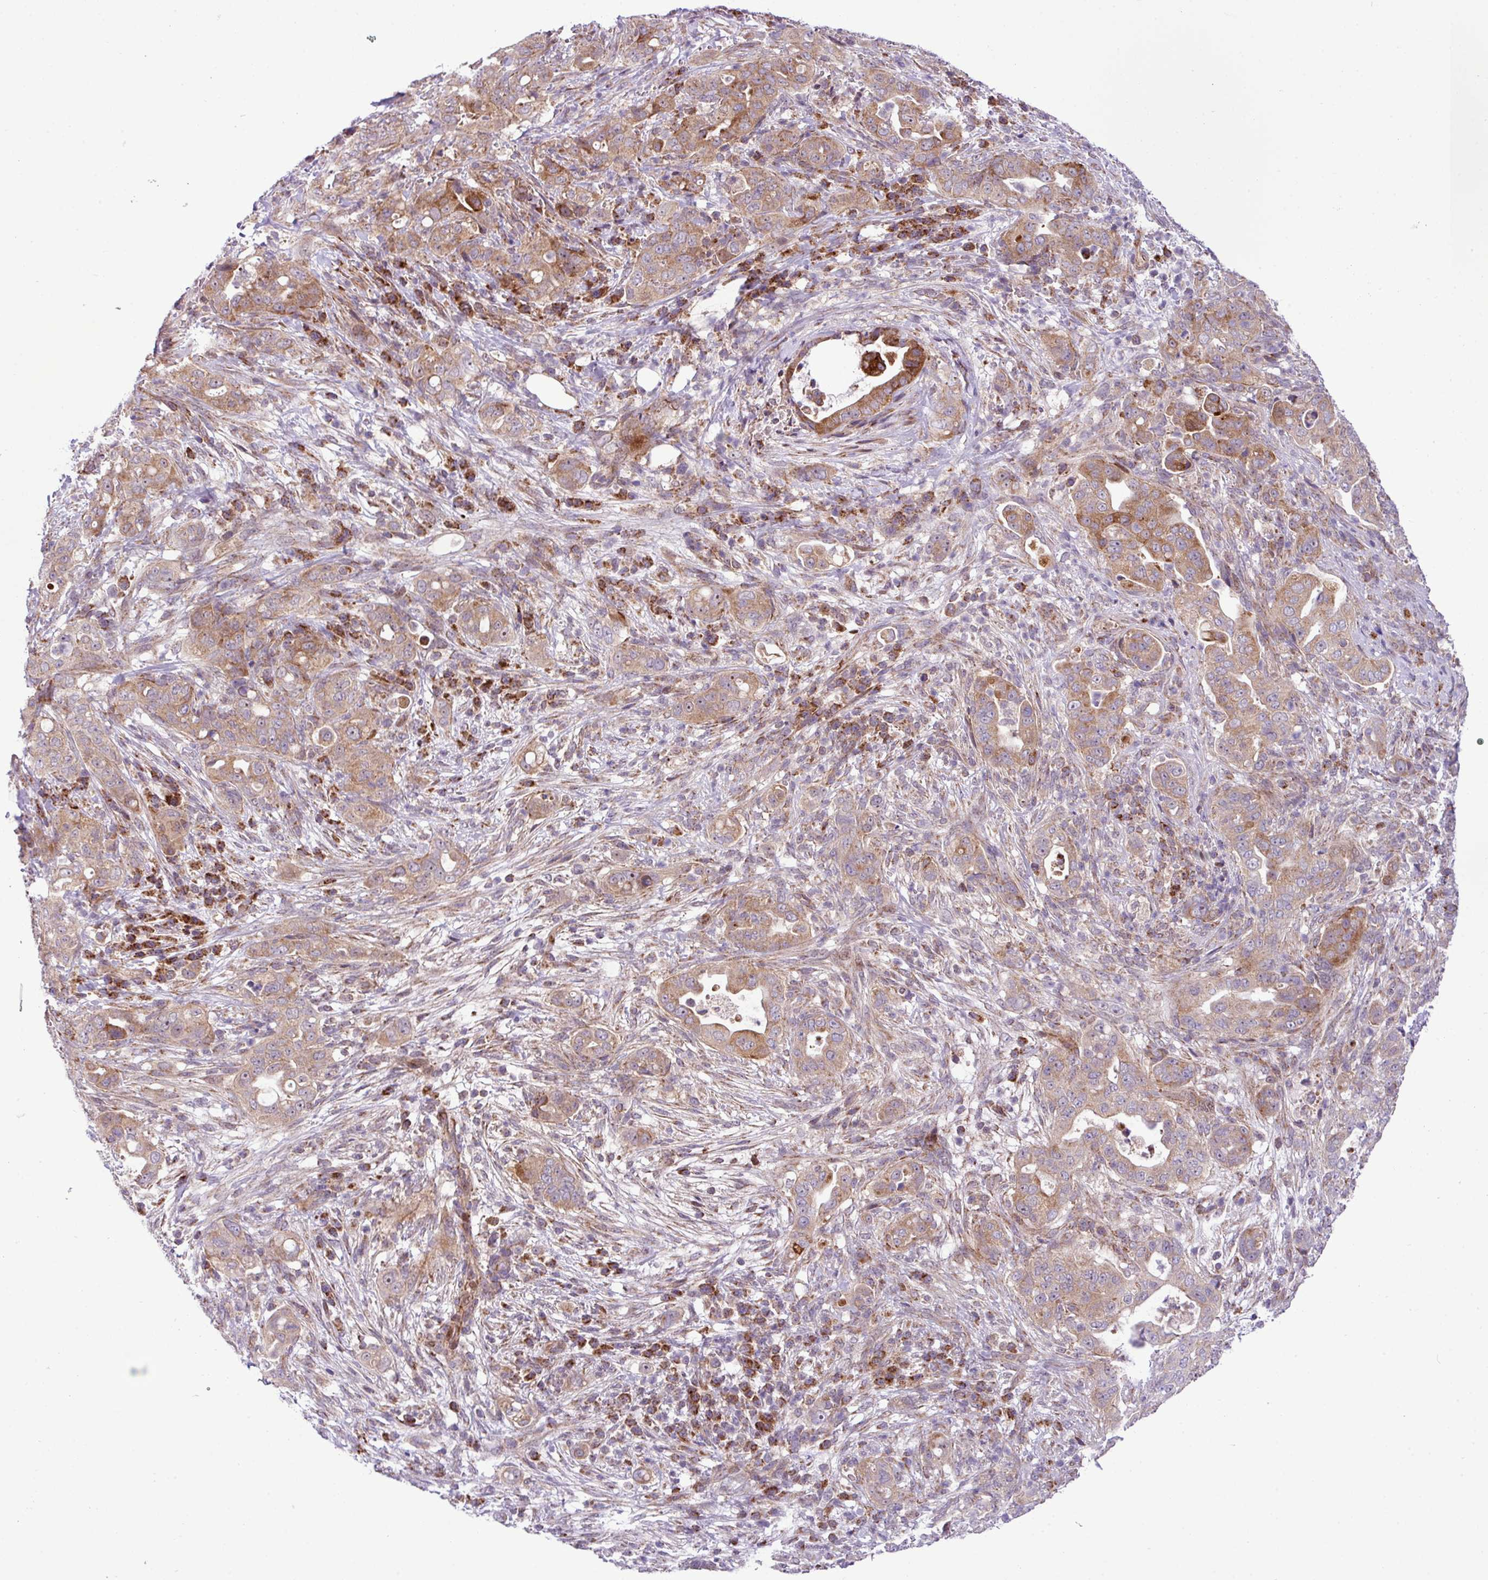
{"staining": {"intensity": "moderate", "quantity": ">75%", "location": "cytoplasmic/membranous"}, "tissue": "pancreatic cancer", "cell_type": "Tumor cells", "image_type": "cancer", "snomed": [{"axis": "morphology", "description": "Normal tissue, NOS"}, {"axis": "morphology", "description": "Adenocarcinoma, NOS"}, {"axis": "topography", "description": "Lymph node"}, {"axis": "topography", "description": "Pancreas"}], "caption": "Pancreatic cancer stained with IHC demonstrates moderate cytoplasmic/membranous positivity in about >75% of tumor cells.", "gene": "B3GNT9", "patient": {"sex": "female", "age": 67}}